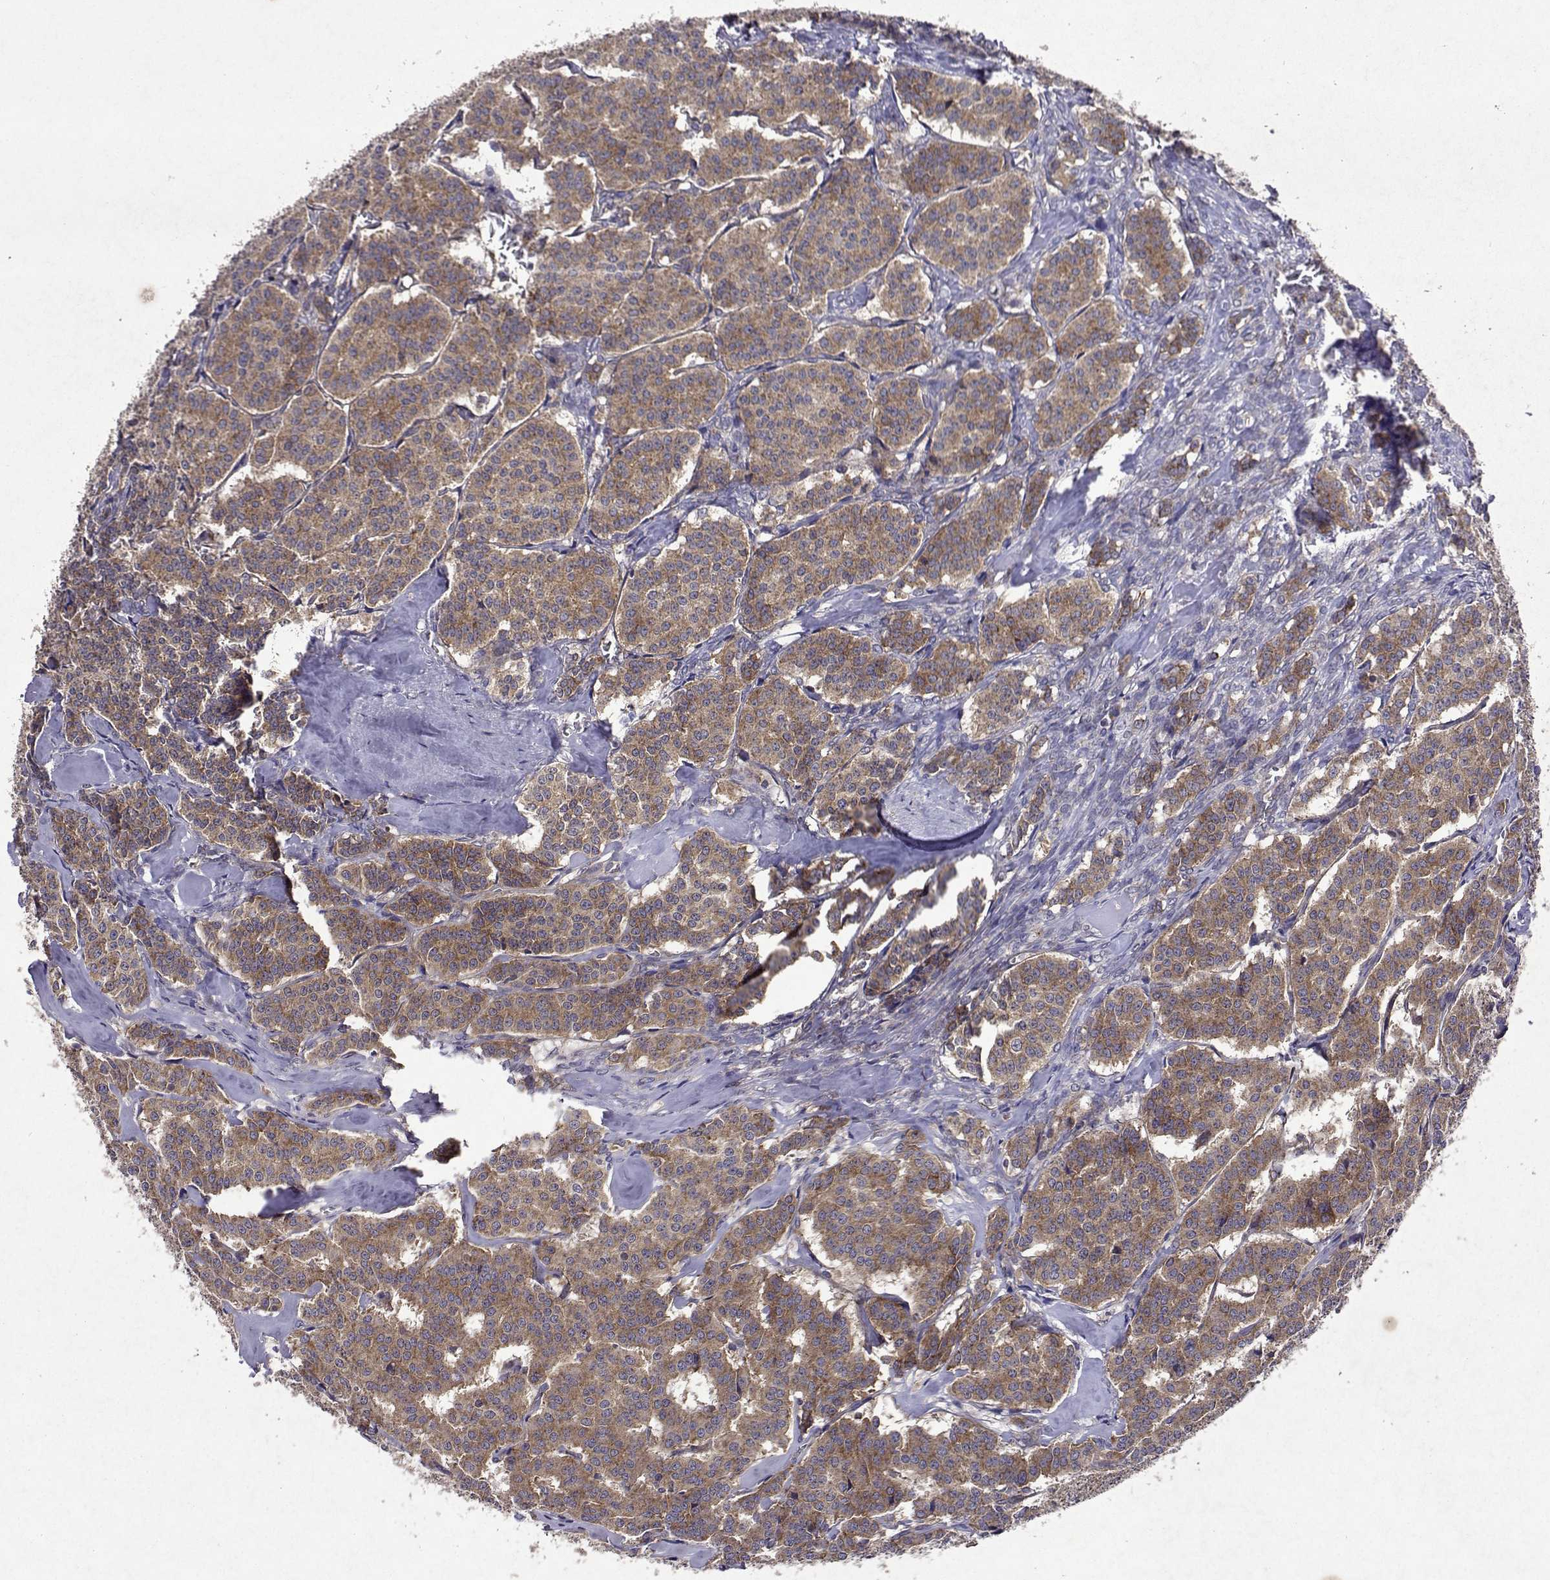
{"staining": {"intensity": "moderate", "quantity": ">75%", "location": "cytoplasmic/membranous"}, "tissue": "carcinoid", "cell_type": "Tumor cells", "image_type": "cancer", "snomed": [{"axis": "morphology", "description": "Carcinoid, malignant, NOS"}, {"axis": "topography", "description": "Lung"}], "caption": "Carcinoid stained with a protein marker exhibits moderate staining in tumor cells.", "gene": "TARBP2", "patient": {"sex": "female", "age": 46}}